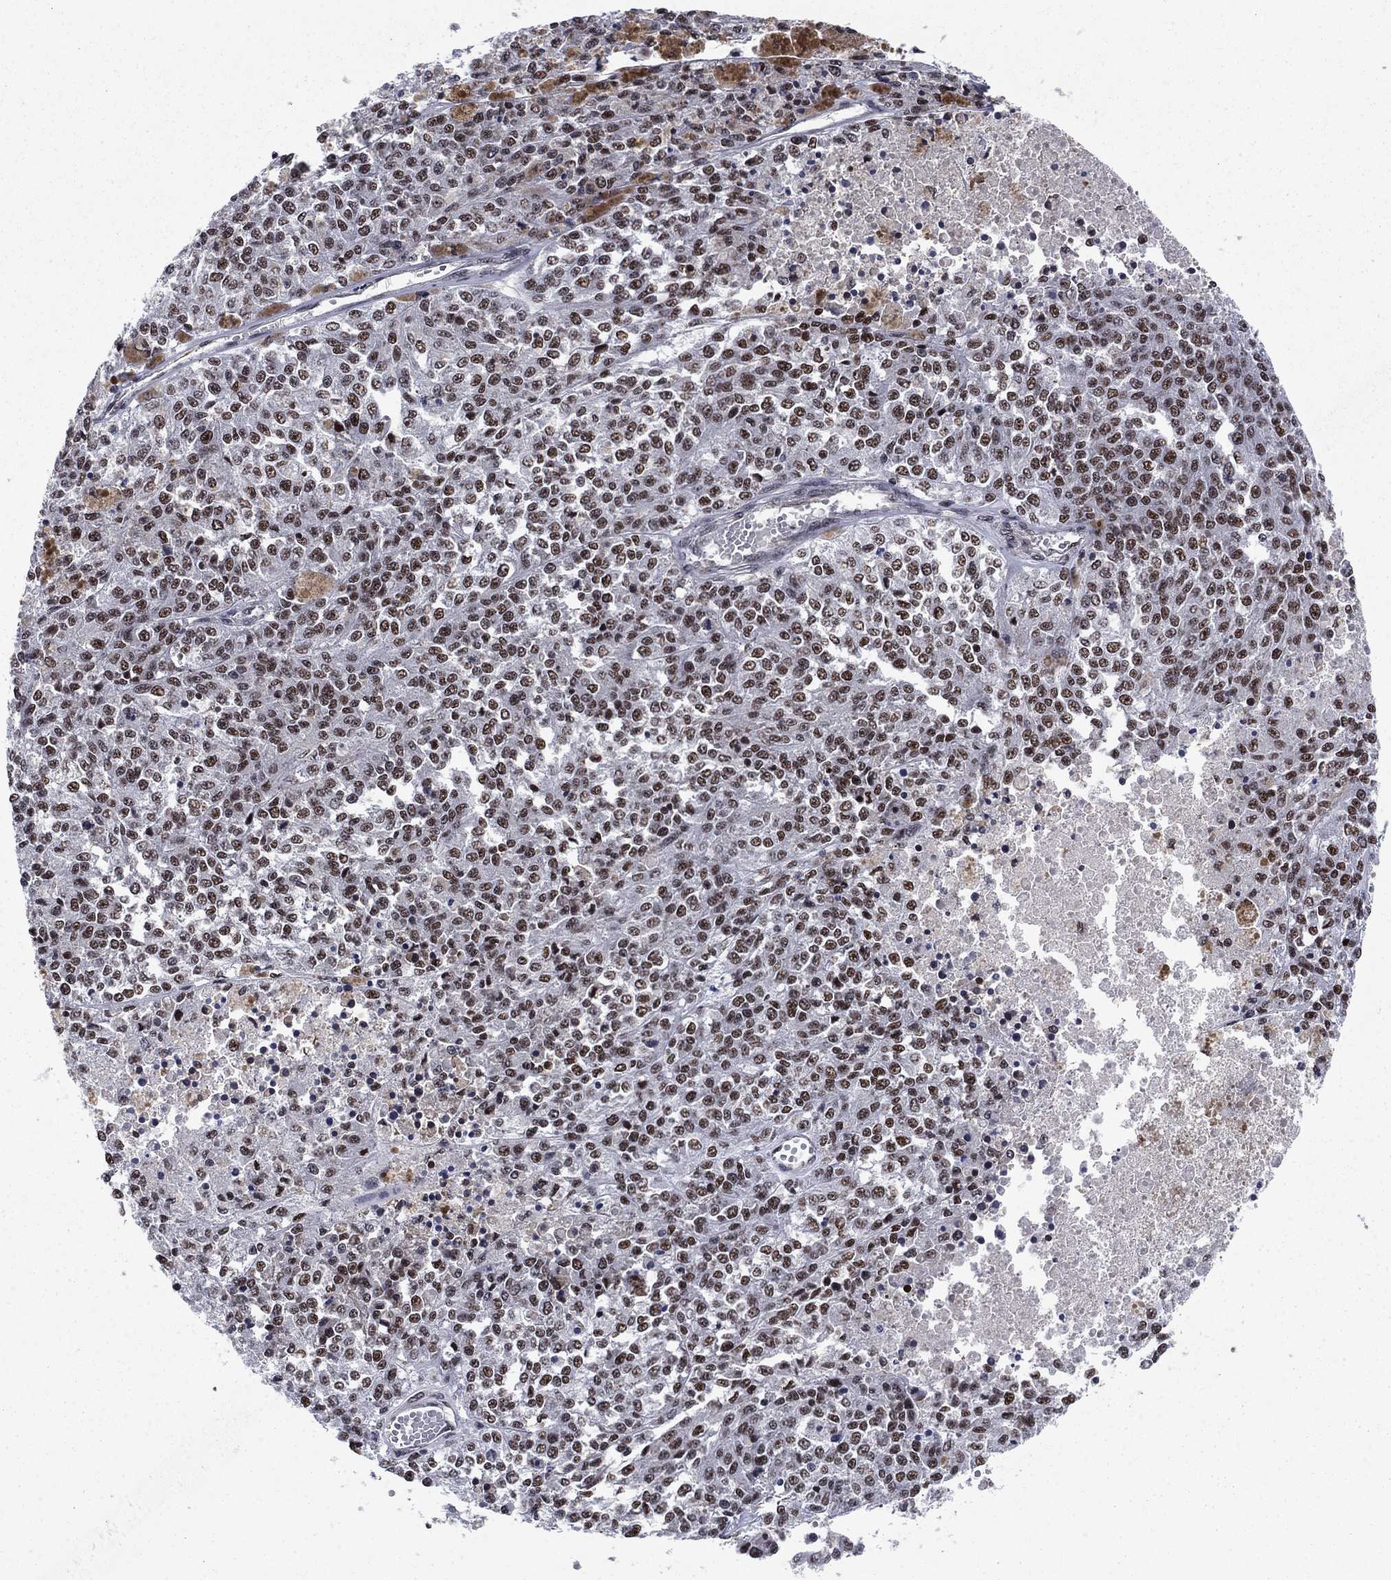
{"staining": {"intensity": "moderate", "quantity": "25%-75%", "location": "nuclear"}, "tissue": "melanoma", "cell_type": "Tumor cells", "image_type": "cancer", "snomed": [{"axis": "morphology", "description": "Malignant melanoma, Metastatic site"}, {"axis": "topography", "description": "Lymph node"}], "caption": "Protein staining by immunohistochemistry (IHC) exhibits moderate nuclear positivity in approximately 25%-75% of tumor cells in malignant melanoma (metastatic site).", "gene": "RPRD1B", "patient": {"sex": "female", "age": 64}}